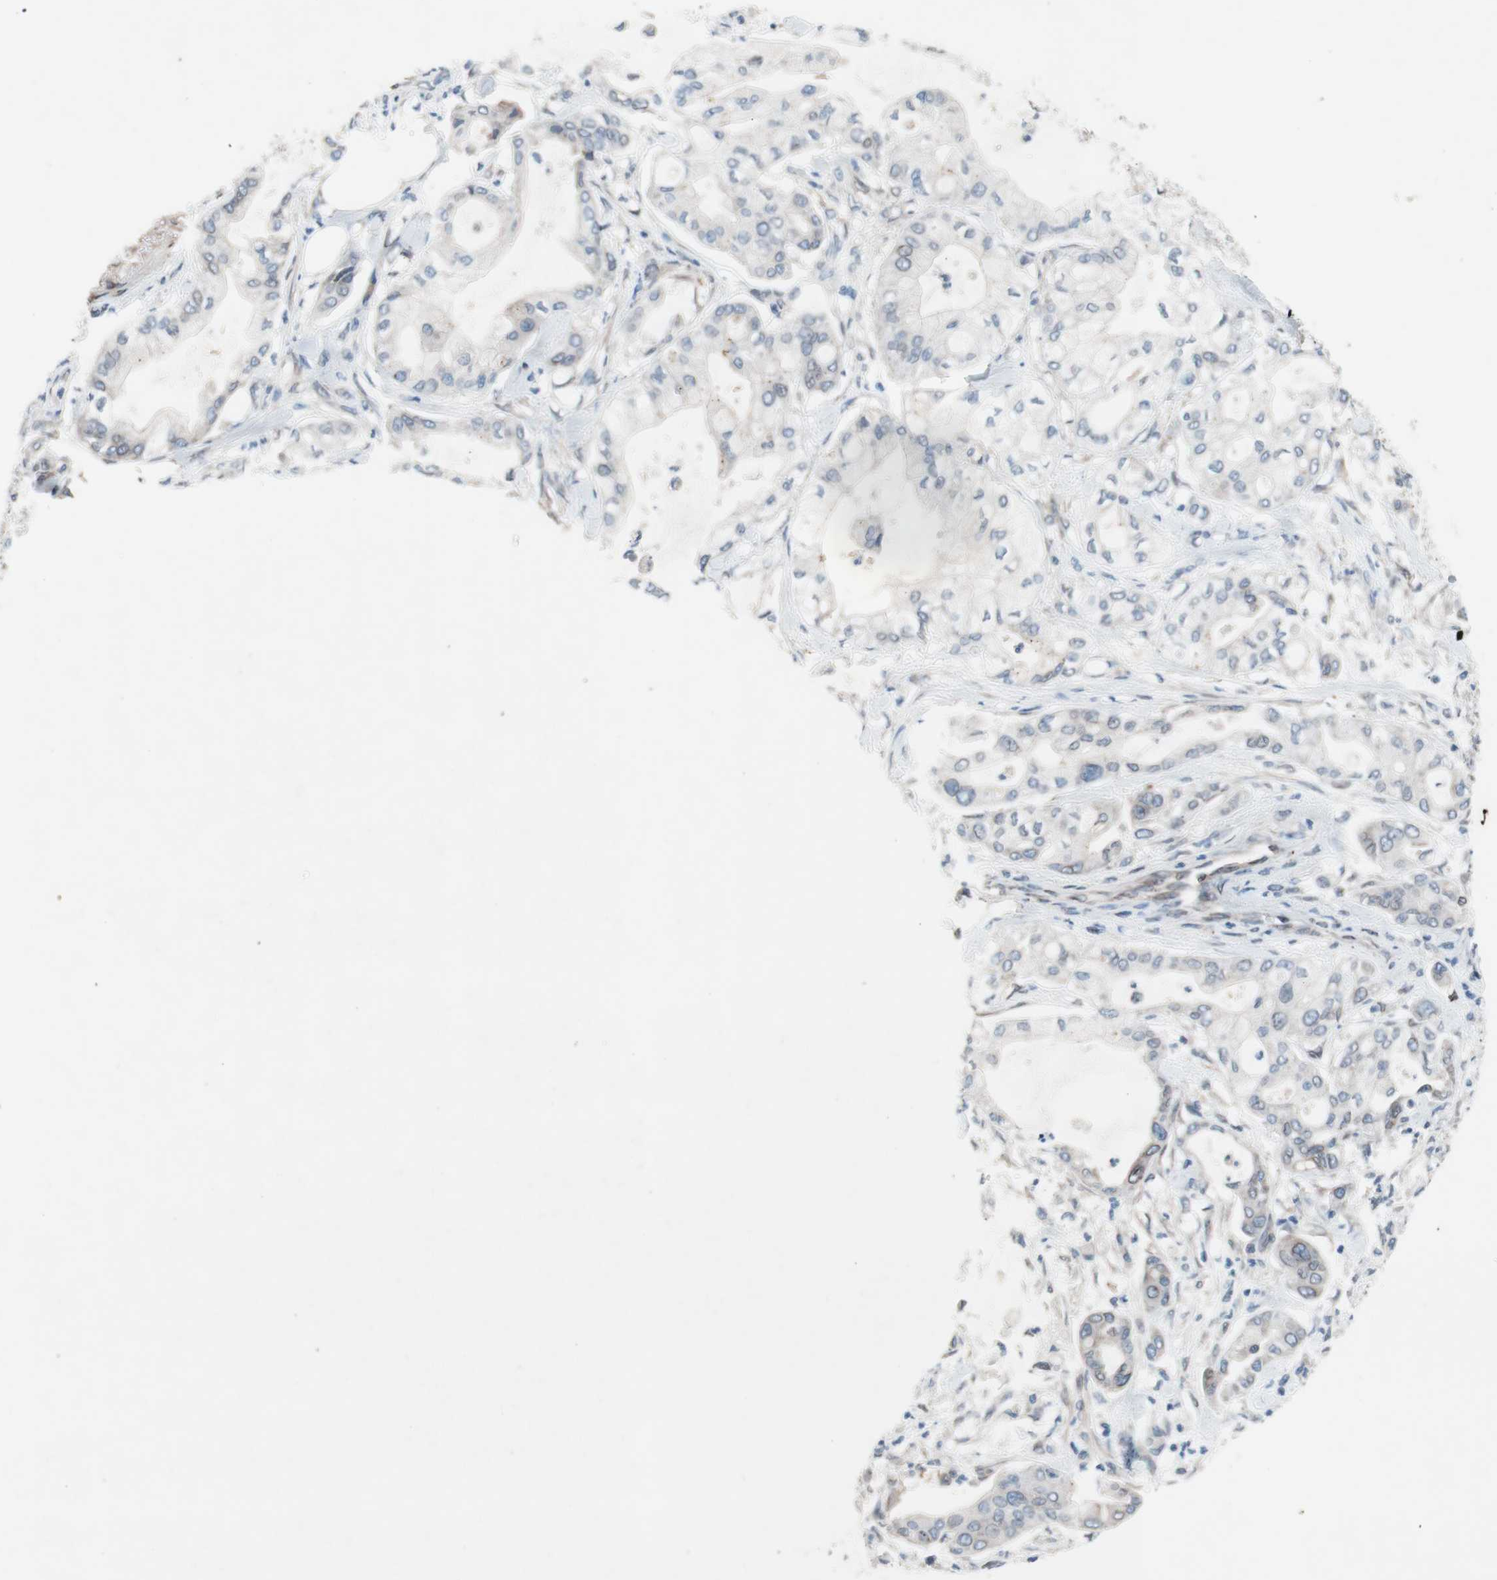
{"staining": {"intensity": "negative", "quantity": "none", "location": "none"}, "tissue": "pancreatic cancer", "cell_type": "Tumor cells", "image_type": "cancer", "snomed": [{"axis": "morphology", "description": "Adenocarcinoma, NOS"}, {"axis": "morphology", "description": "Adenocarcinoma, metastatic, NOS"}, {"axis": "topography", "description": "Lymph node"}, {"axis": "topography", "description": "Pancreas"}, {"axis": "topography", "description": "Duodenum"}], "caption": "Tumor cells are negative for brown protein staining in adenocarcinoma (pancreatic). Brightfield microscopy of IHC stained with DAB (brown) and hematoxylin (blue), captured at high magnification.", "gene": "ARNT2", "patient": {"sex": "female", "age": 64}}